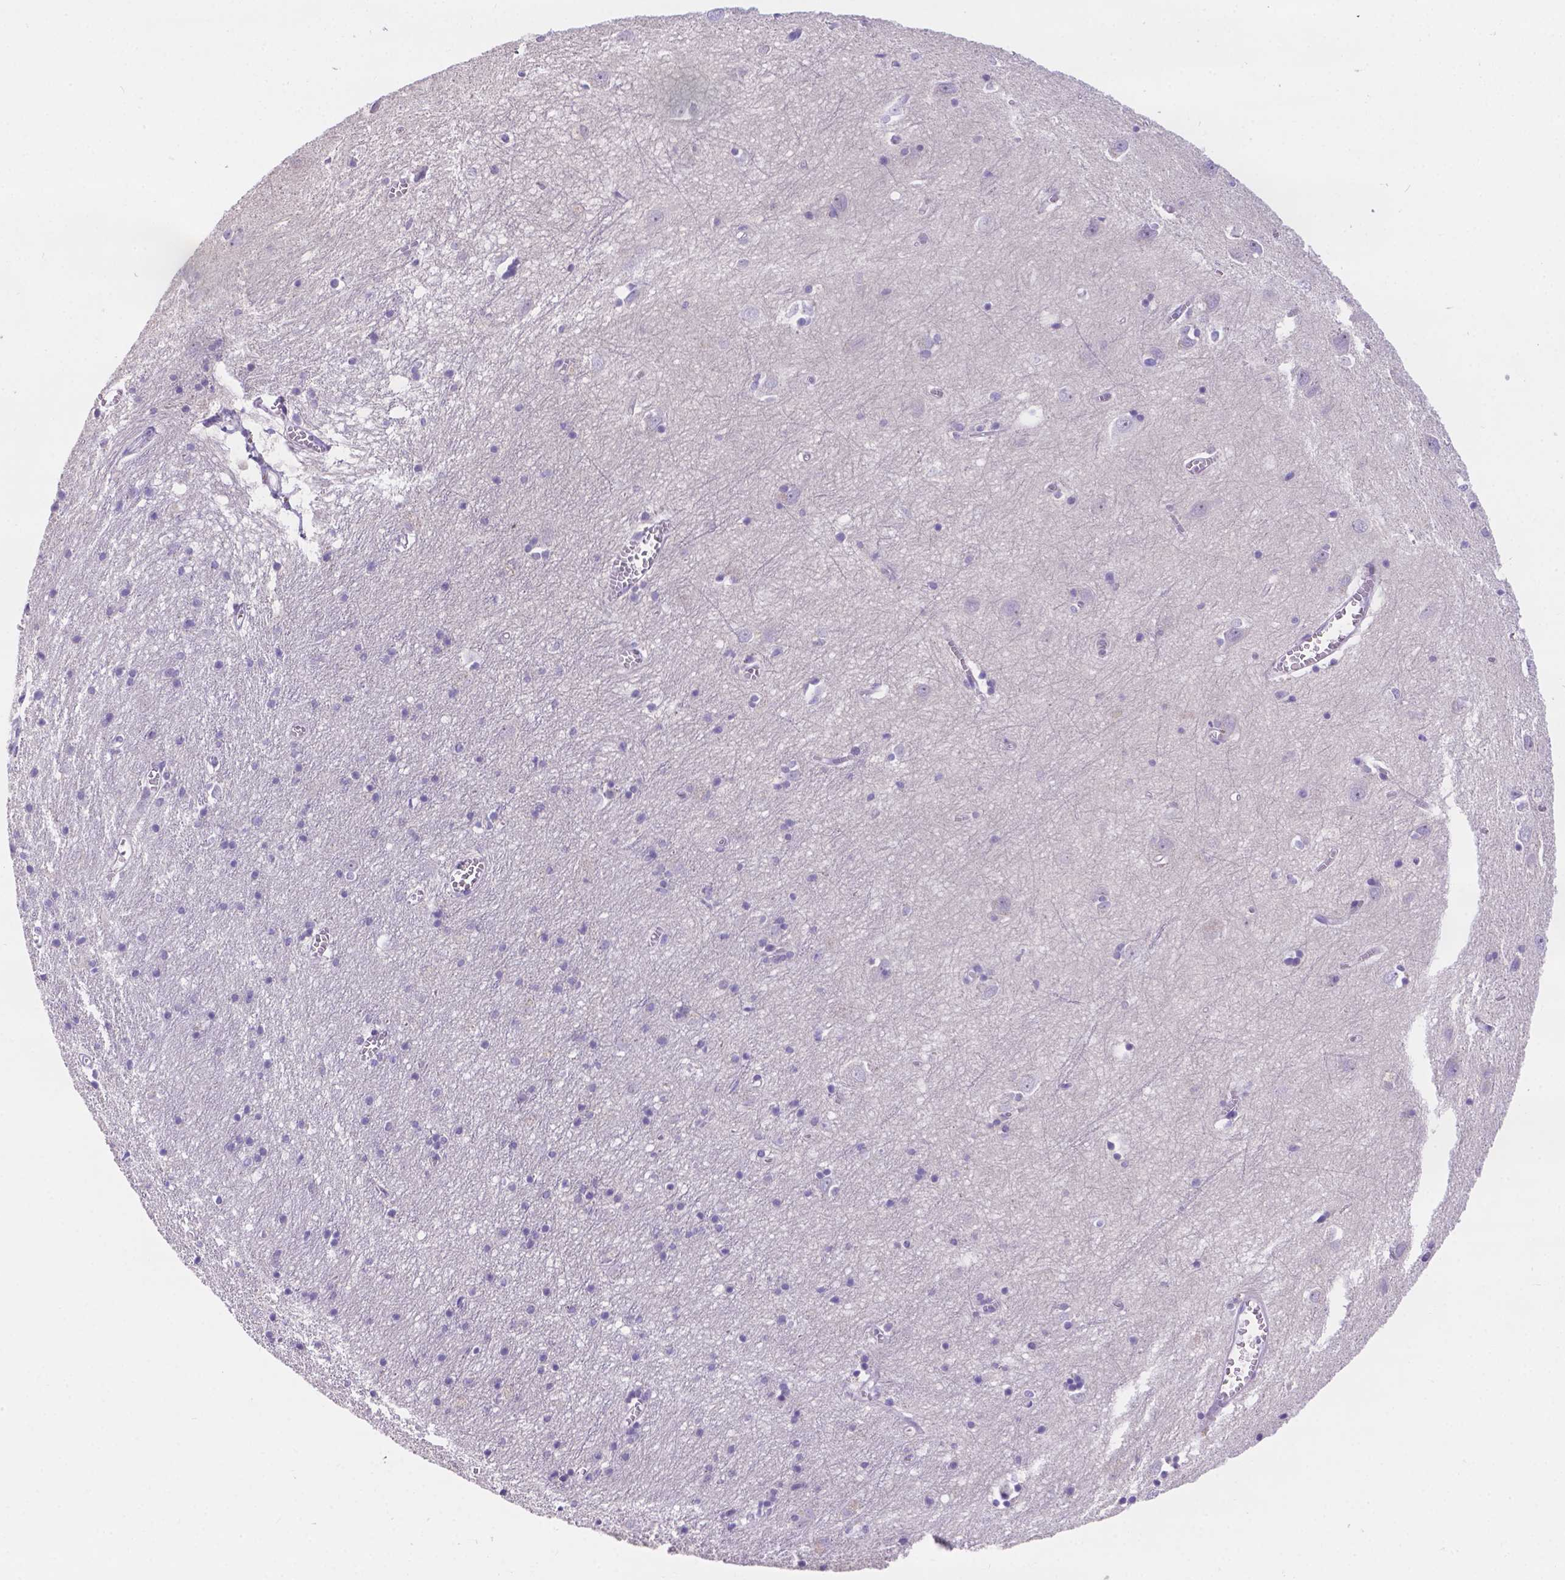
{"staining": {"intensity": "negative", "quantity": "none", "location": "none"}, "tissue": "cerebral cortex", "cell_type": "Endothelial cells", "image_type": "normal", "snomed": [{"axis": "morphology", "description": "Normal tissue, NOS"}, {"axis": "topography", "description": "Cerebral cortex"}], "caption": "Unremarkable cerebral cortex was stained to show a protein in brown. There is no significant positivity in endothelial cells. The staining was performed using DAB to visualize the protein expression in brown, while the nuclei were stained in blue with hematoxylin (Magnification: 20x).", "gene": "CD96", "patient": {"sex": "male", "age": 70}}